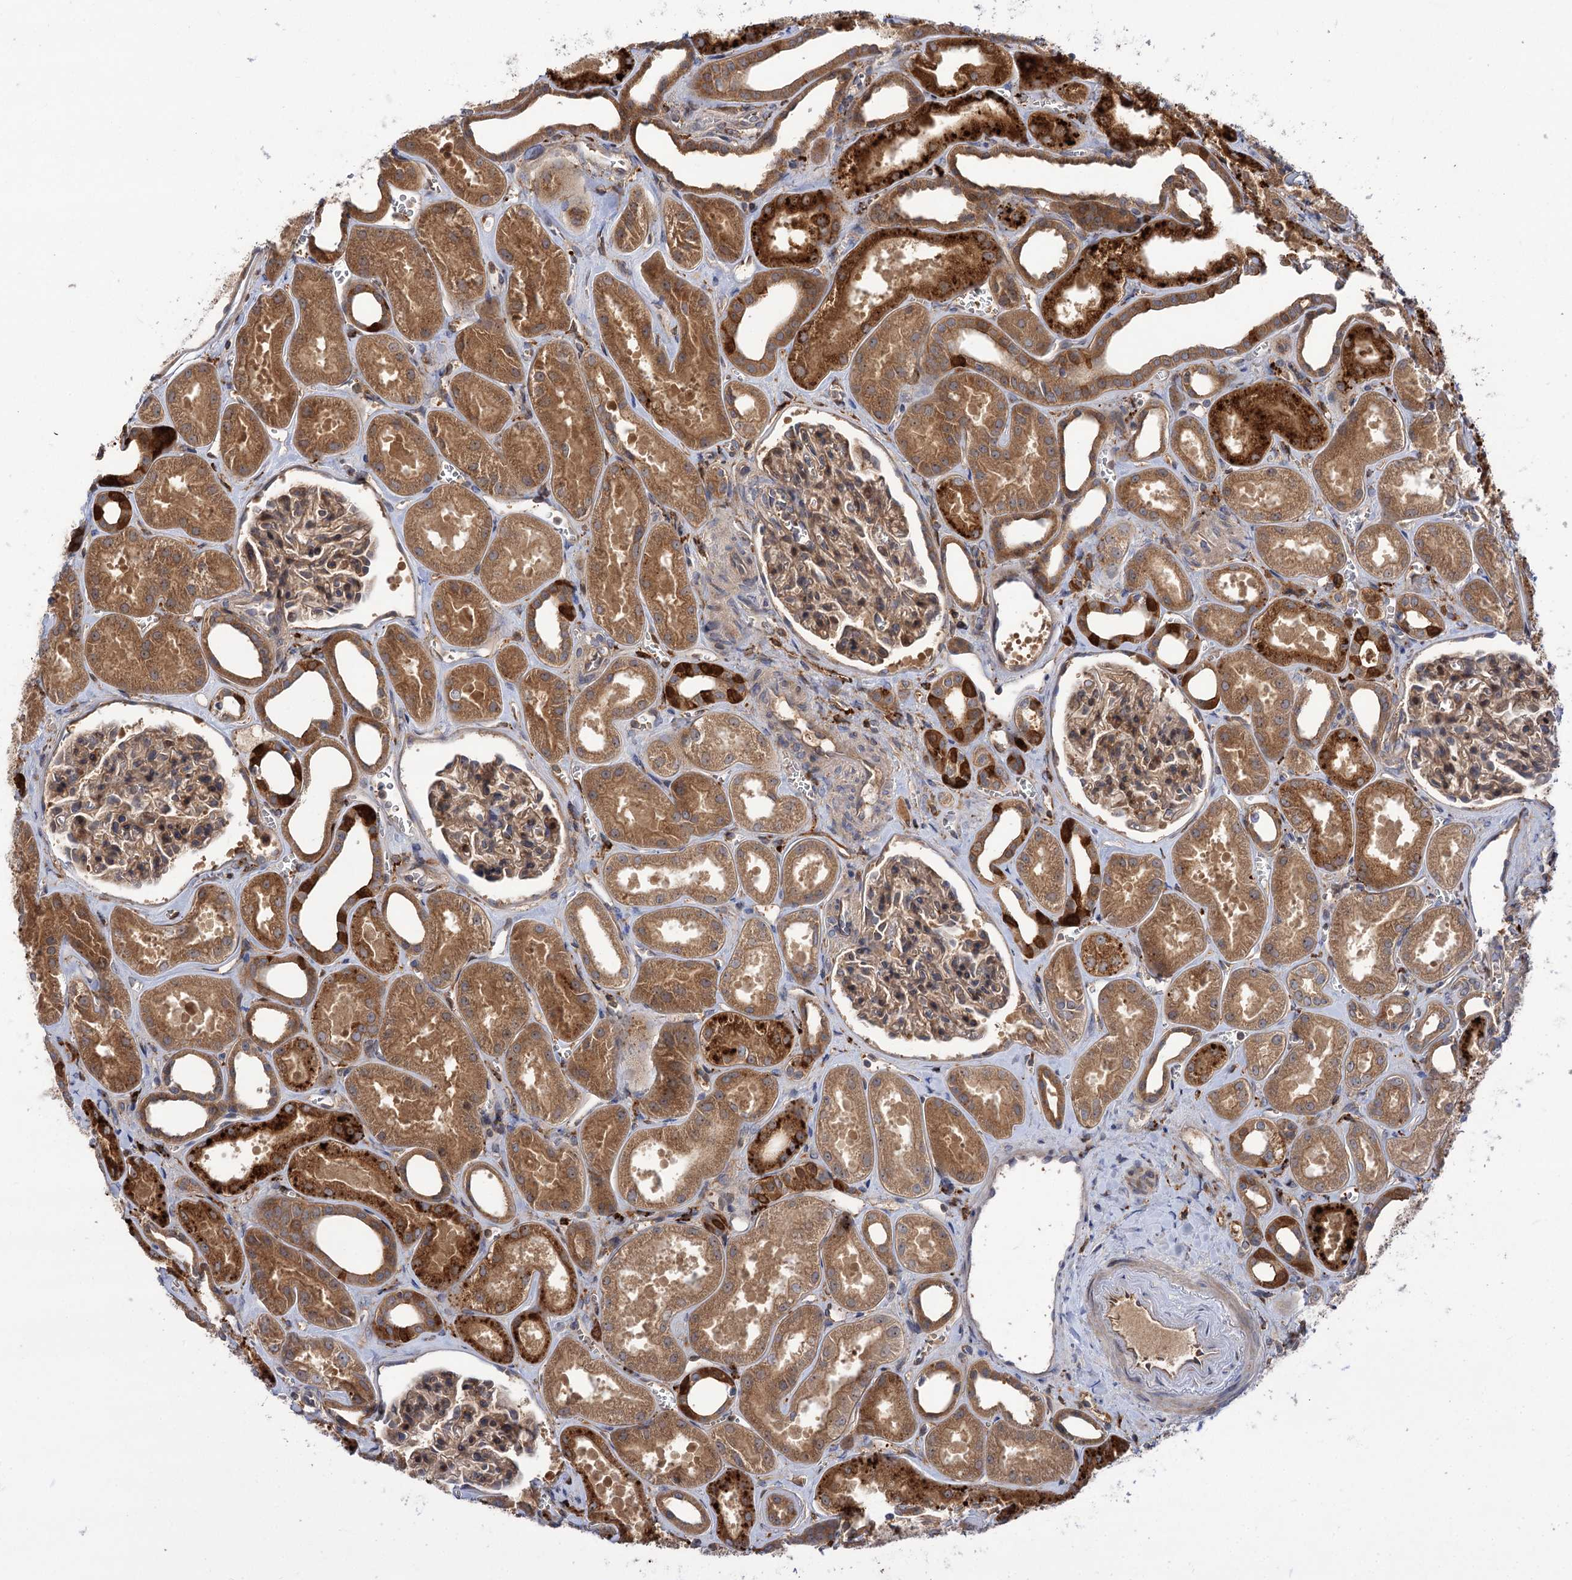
{"staining": {"intensity": "moderate", "quantity": ">75%", "location": "cytoplasmic/membranous"}, "tissue": "kidney", "cell_type": "Cells in glomeruli", "image_type": "normal", "snomed": [{"axis": "morphology", "description": "Normal tissue, NOS"}, {"axis": "morphology", "description": "Adenocarcinoma, NOS"}, {"axis": "topography", "description": "Kidney"}], "caption": "Approximately >75% of cells in glomeruli in unremarkable kidney display moderate cytoplasmic/membranous protein positivity as visualized by brown immunohistochemical staining.", "gene": "PATL1", "patient": {"sex": "female", "age": 68}}